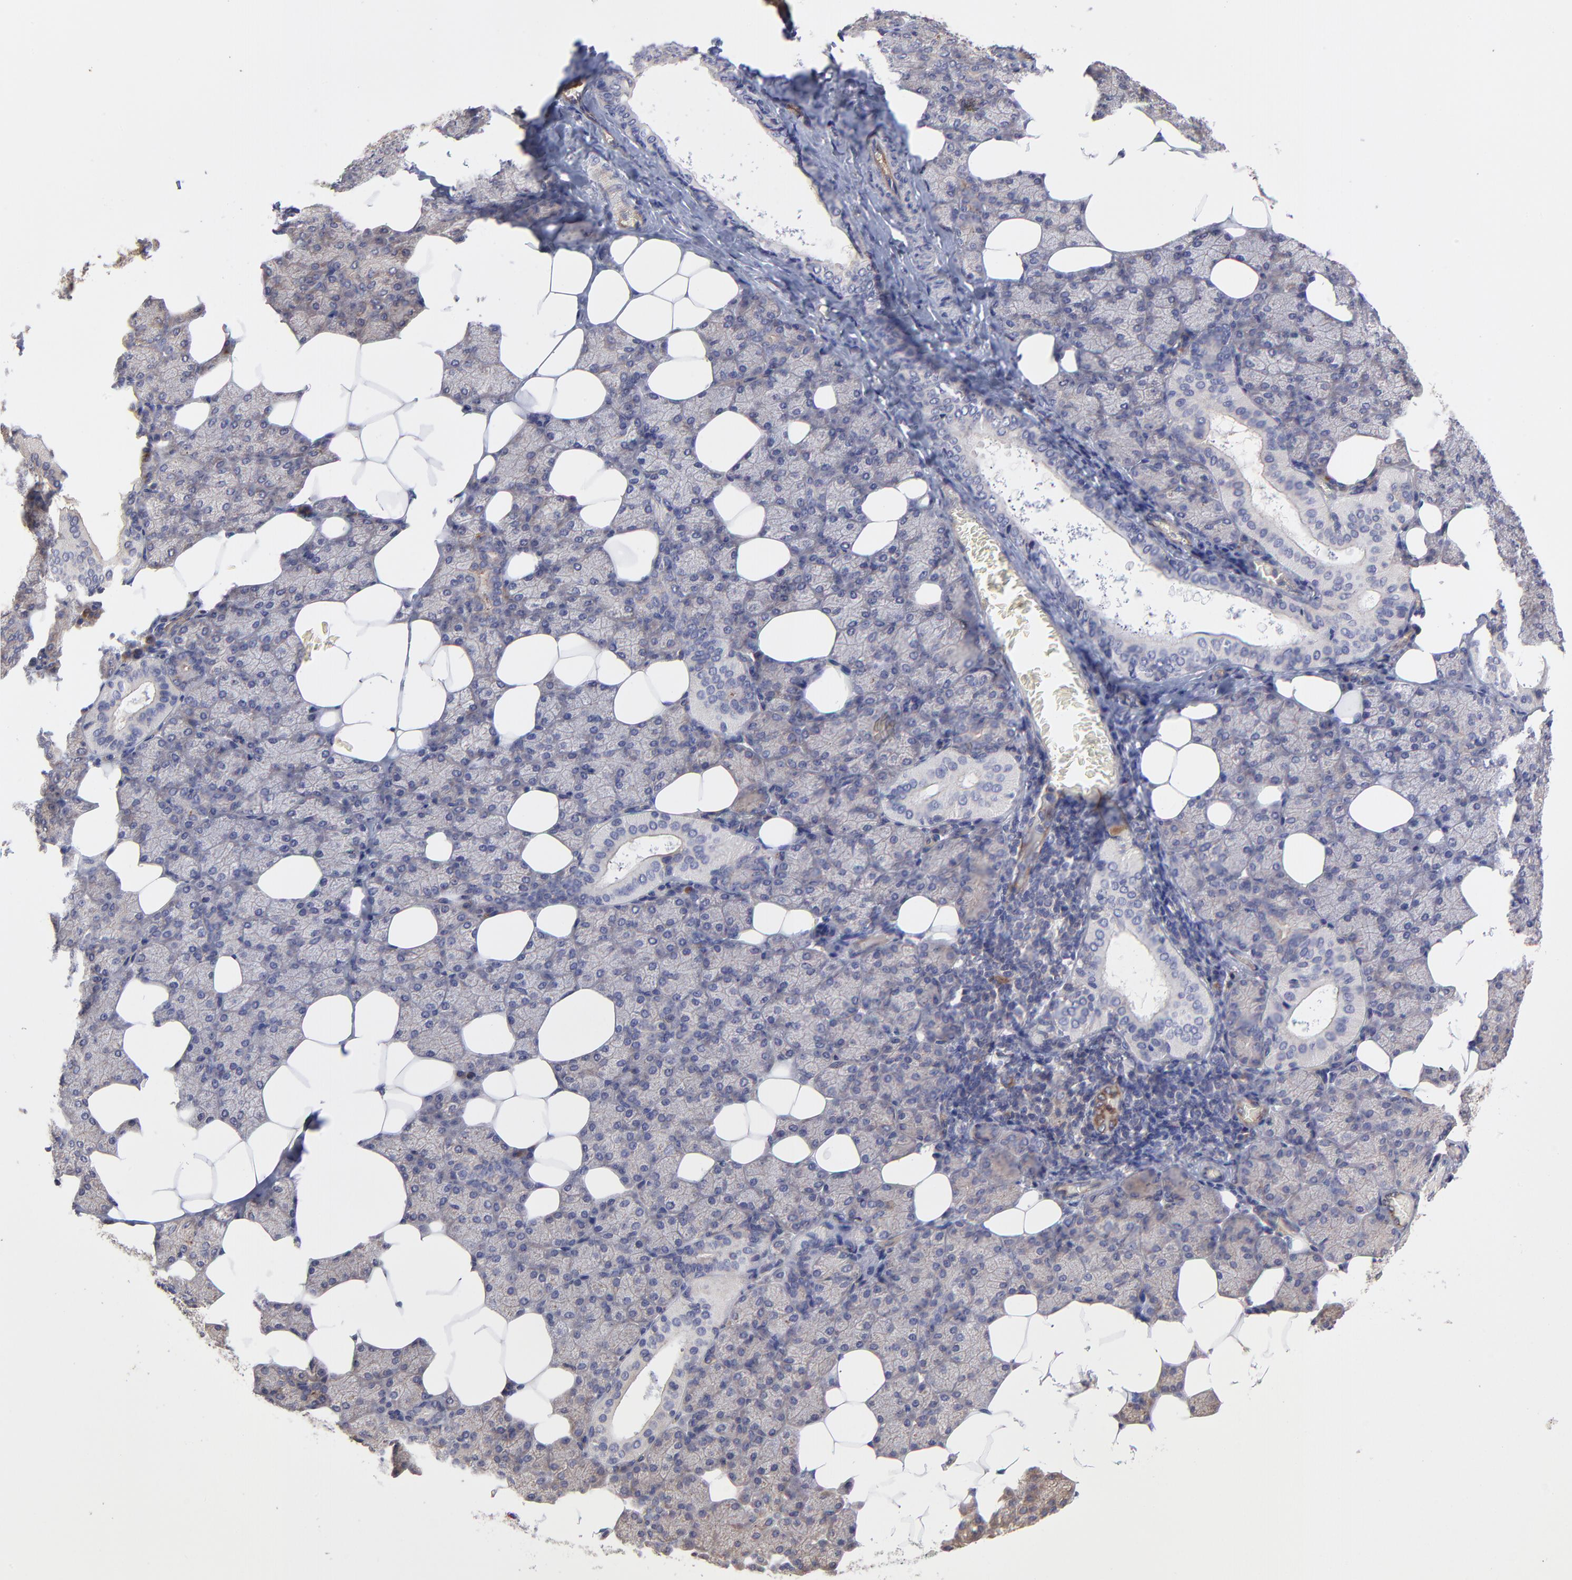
{"staining": {"intensity": "negative", "quantity": "none", "location": "none"}, "tissue": "salivary gland", "cell_type": "Glandular cells", "image_type": "normal", "snomed": [{"axis": "morphology", "description": "Normal tissue, NOS"}, {"axis": "topography", "description": "Lymph node"}, {"axis": "topography", "description": "Salivary gland"}], "caption": "Salivary gland was stained to show a protein in brown. There is no significant expression in glandular cells. Brightfield microscopy of IHC stained with DAB (brown) and hematoxylin (blue), captured at high magnification.", "gene": "ASB7", "patient": {"sex": "male", "age": 8}}